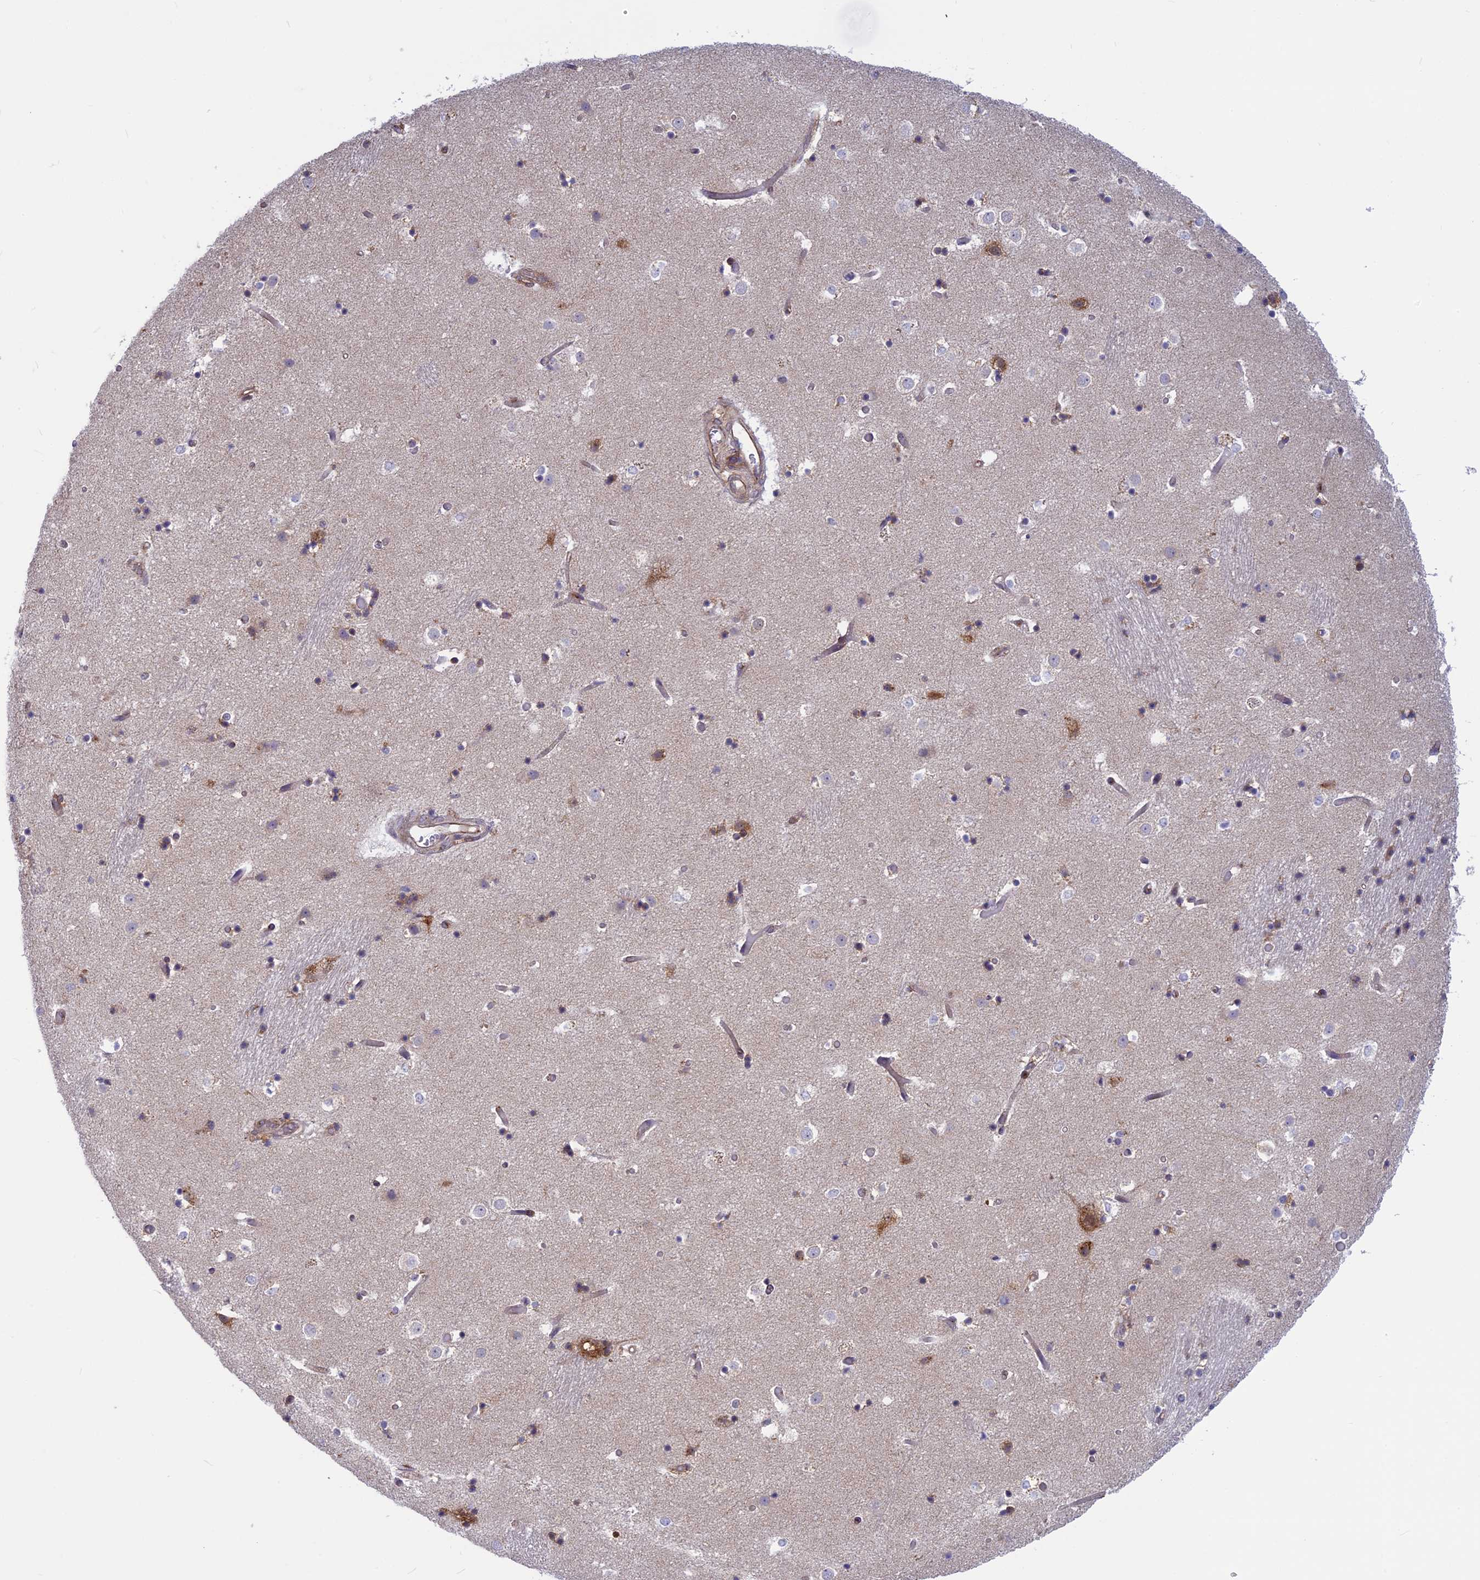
{"staining": {"intensity": "weak", "quantity": "<25%", "location": "cytoplasmic/membranous"}, "tissue": "caudate", "cell_type": "Glial cells", "image_type": "normal", "snomed": [{"axis": "morphology", "description": "Normal tissue, NOS"}, {"axis": "topography", "description": "Lateral ventricle wall"}], "caption": "This photomicrograph is of benign caudate stained with immunohistochemistry to label a protein in brown with the nuclei are counter-stained blue. There is no positivity in glial cells. The staining is performed using DAB brown chromogen with nuclei counter-stained in using hematoxylin.", "gene": "CLINT1", "patient": {"sex": "female", "age": 52}}